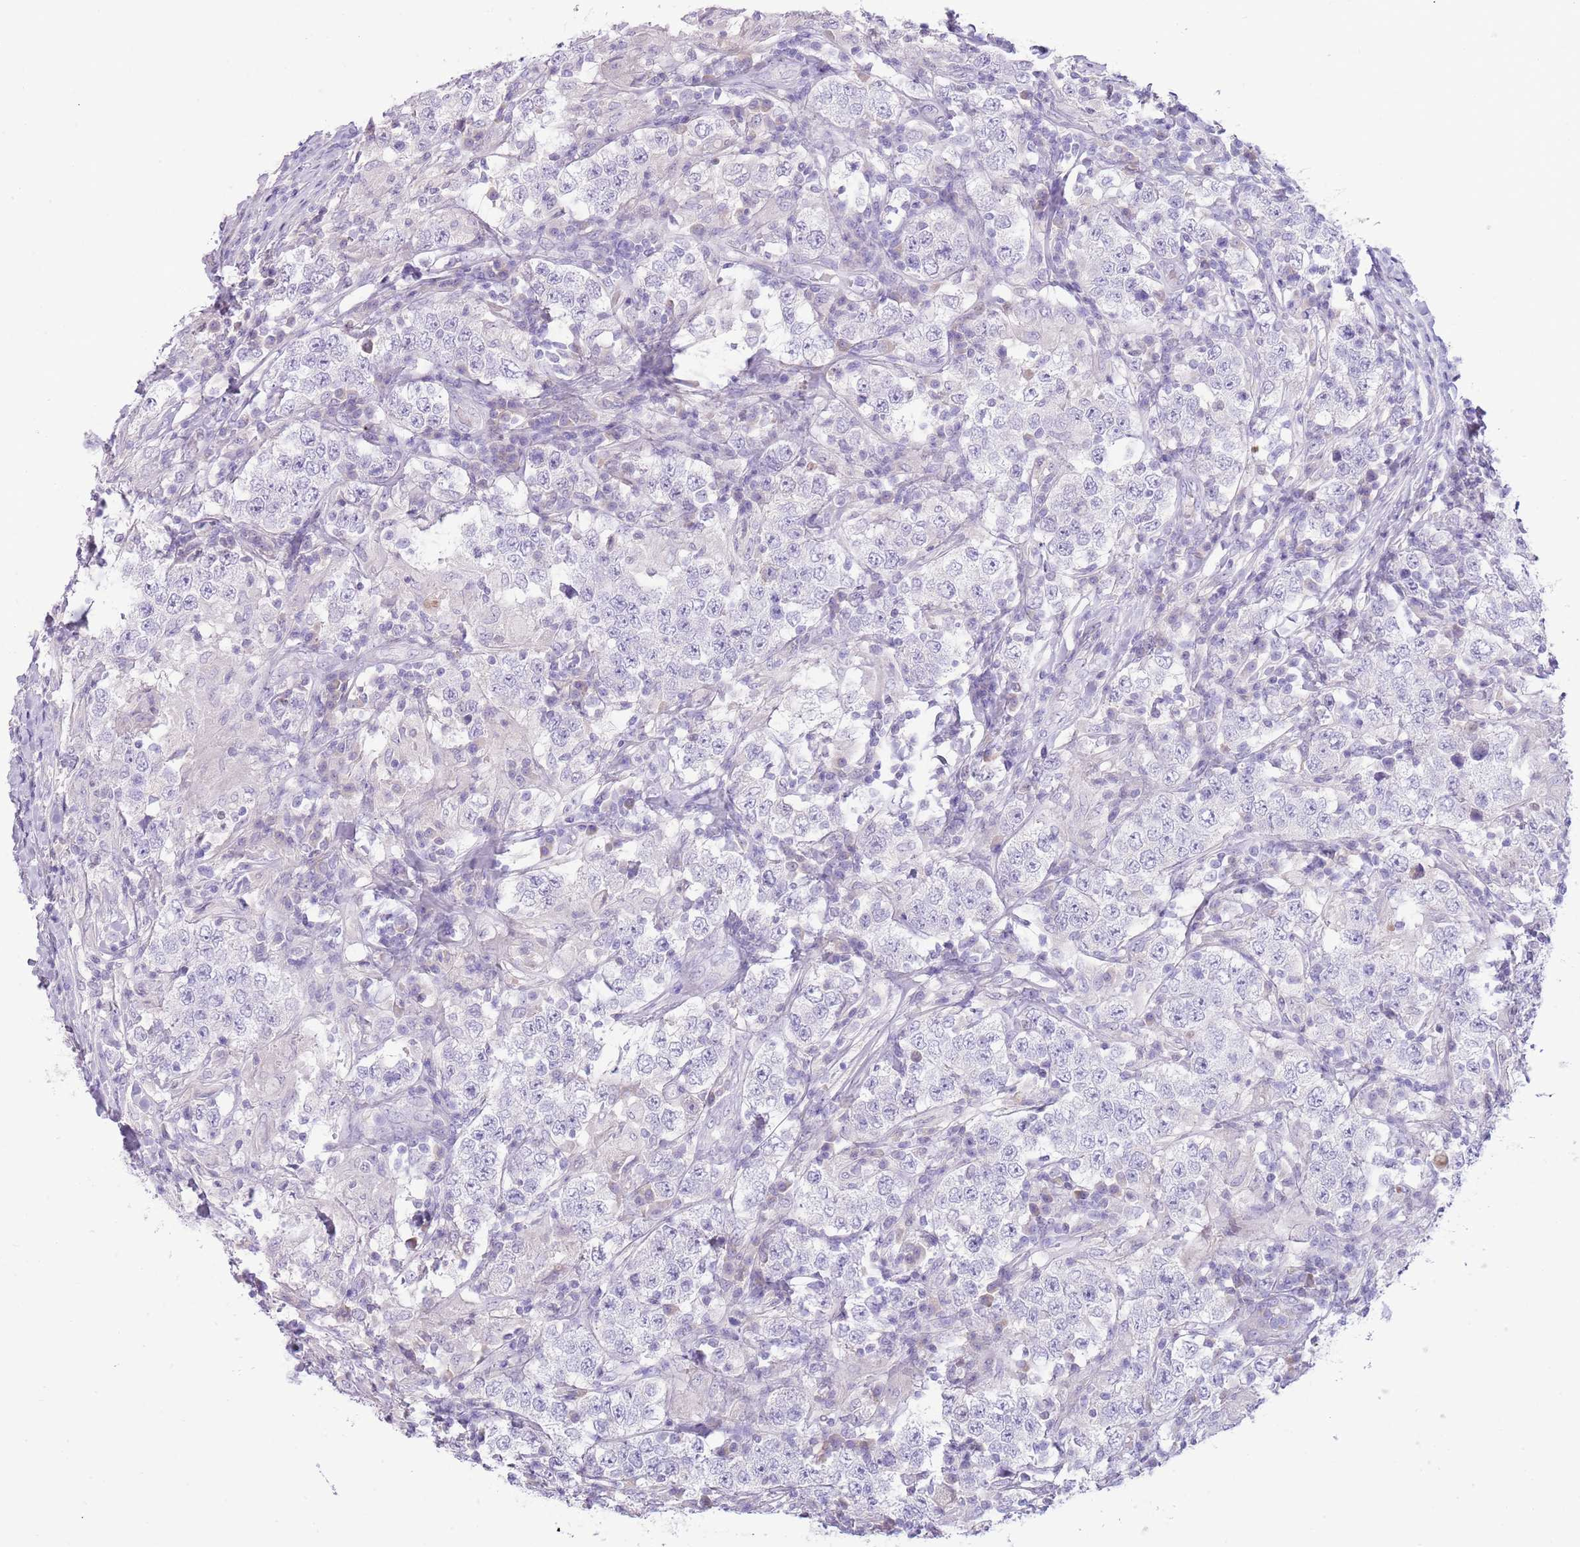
{"staining": {"intensity": "negative", "quantity": "none", "location": "none"}, "tissue": "testis cancer", "cell_type": "Tumor cells", "image_type": "cancer", "snomed": [{"axis": "morphology", "description": "Seminoma, NOS"}, {"axis": "morphology", "description": "Carcinoma, Embryonal, NOS"}, {"axis": "topography", "description": "Testis"}], "caption": "Image shows no protein expression in tumor cells of testis cancer tissue.", "gene": "TOX2", "patient": {"sex": "male", "age": 41}}